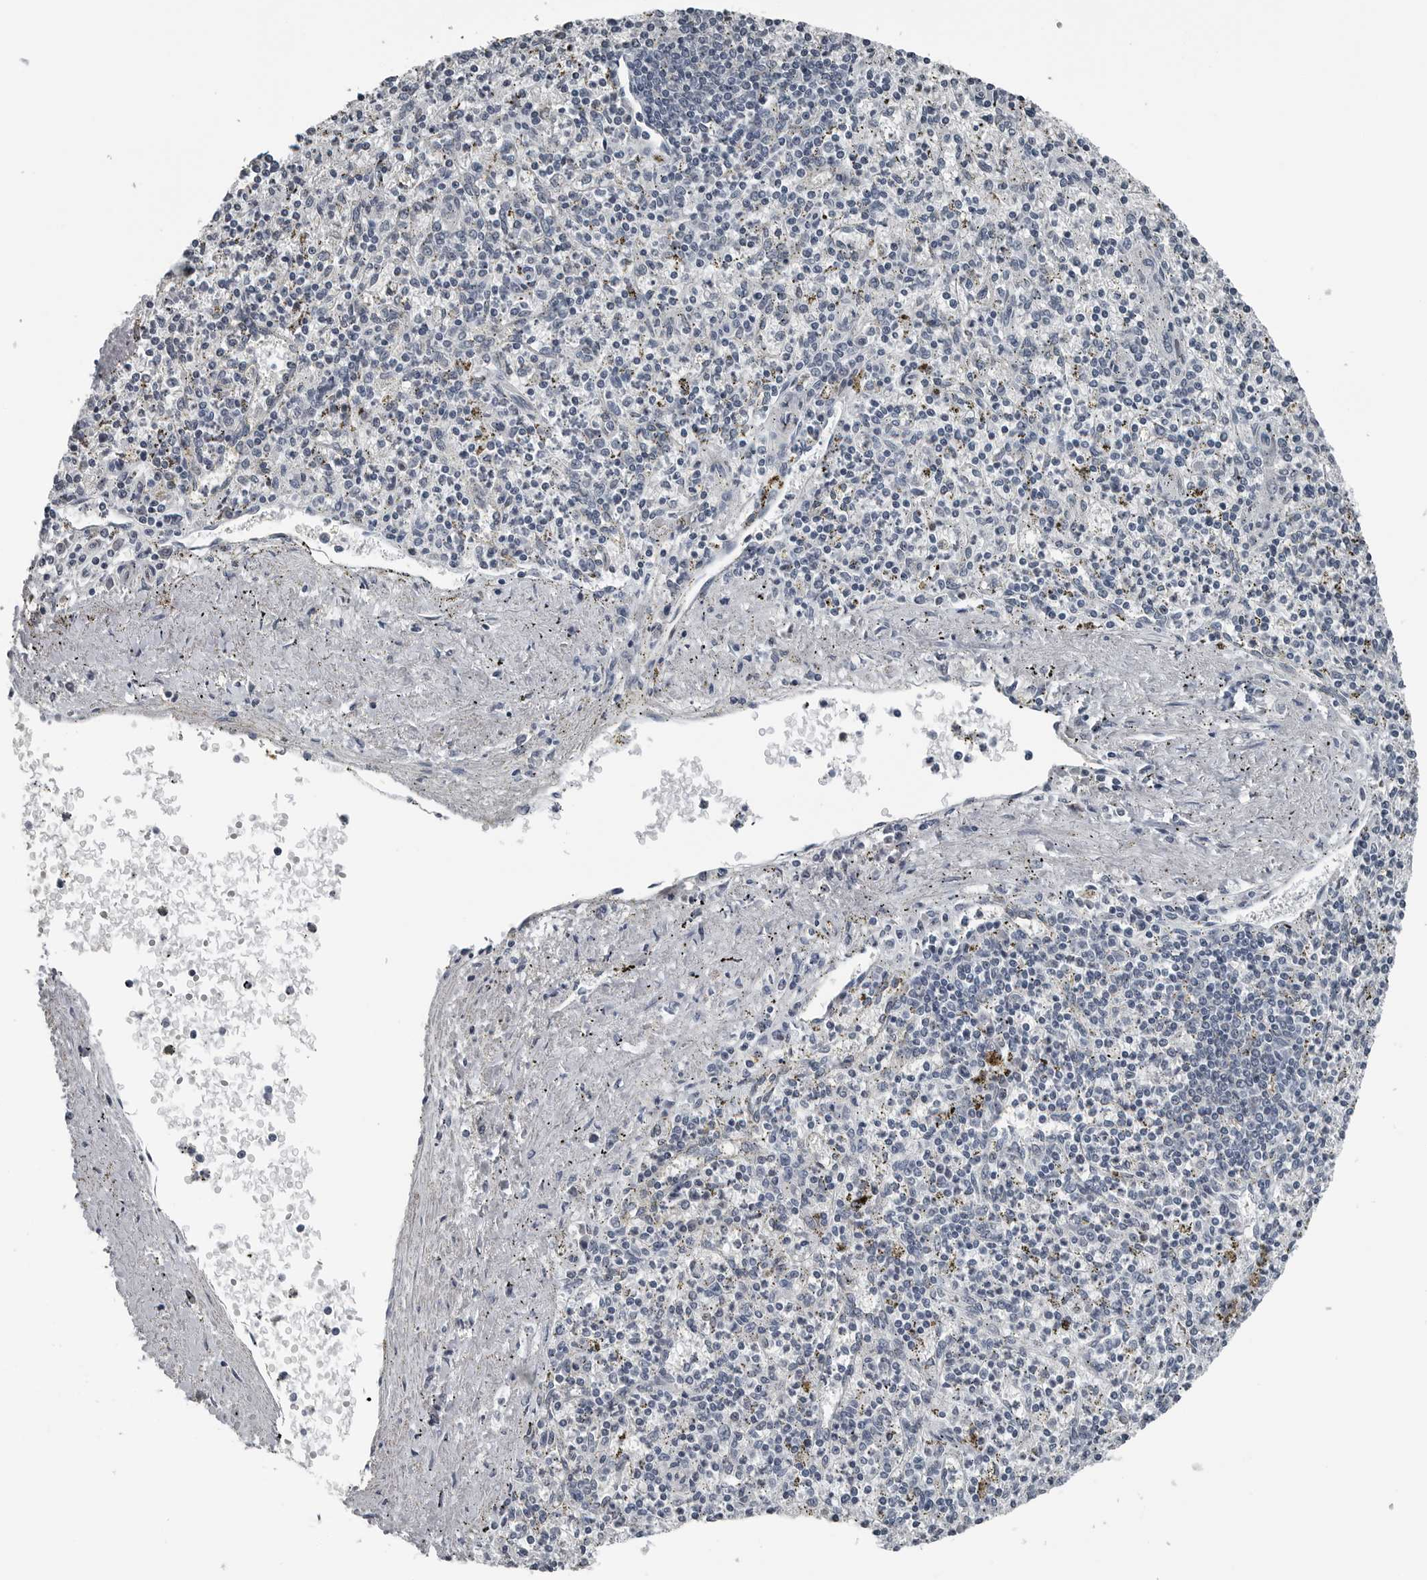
{"staining": {"intensity": "negative", "quantity": "none", "location": "none"}, "tissue": "spleen", "cell_type": "Cells in red pulp", "image_type": "normal", "snomed": [{"axis": "morphology", "description": "Normal tissue, NOS"}, {"axis": "topography", "description": "Spleen"}], "caption": "This is a histopathology image of IHC staining of benign spleen, which shows no expression in cells in red pulp.", "gene": "SPINK1", "patient": {"sex": "male", "age": 72}}